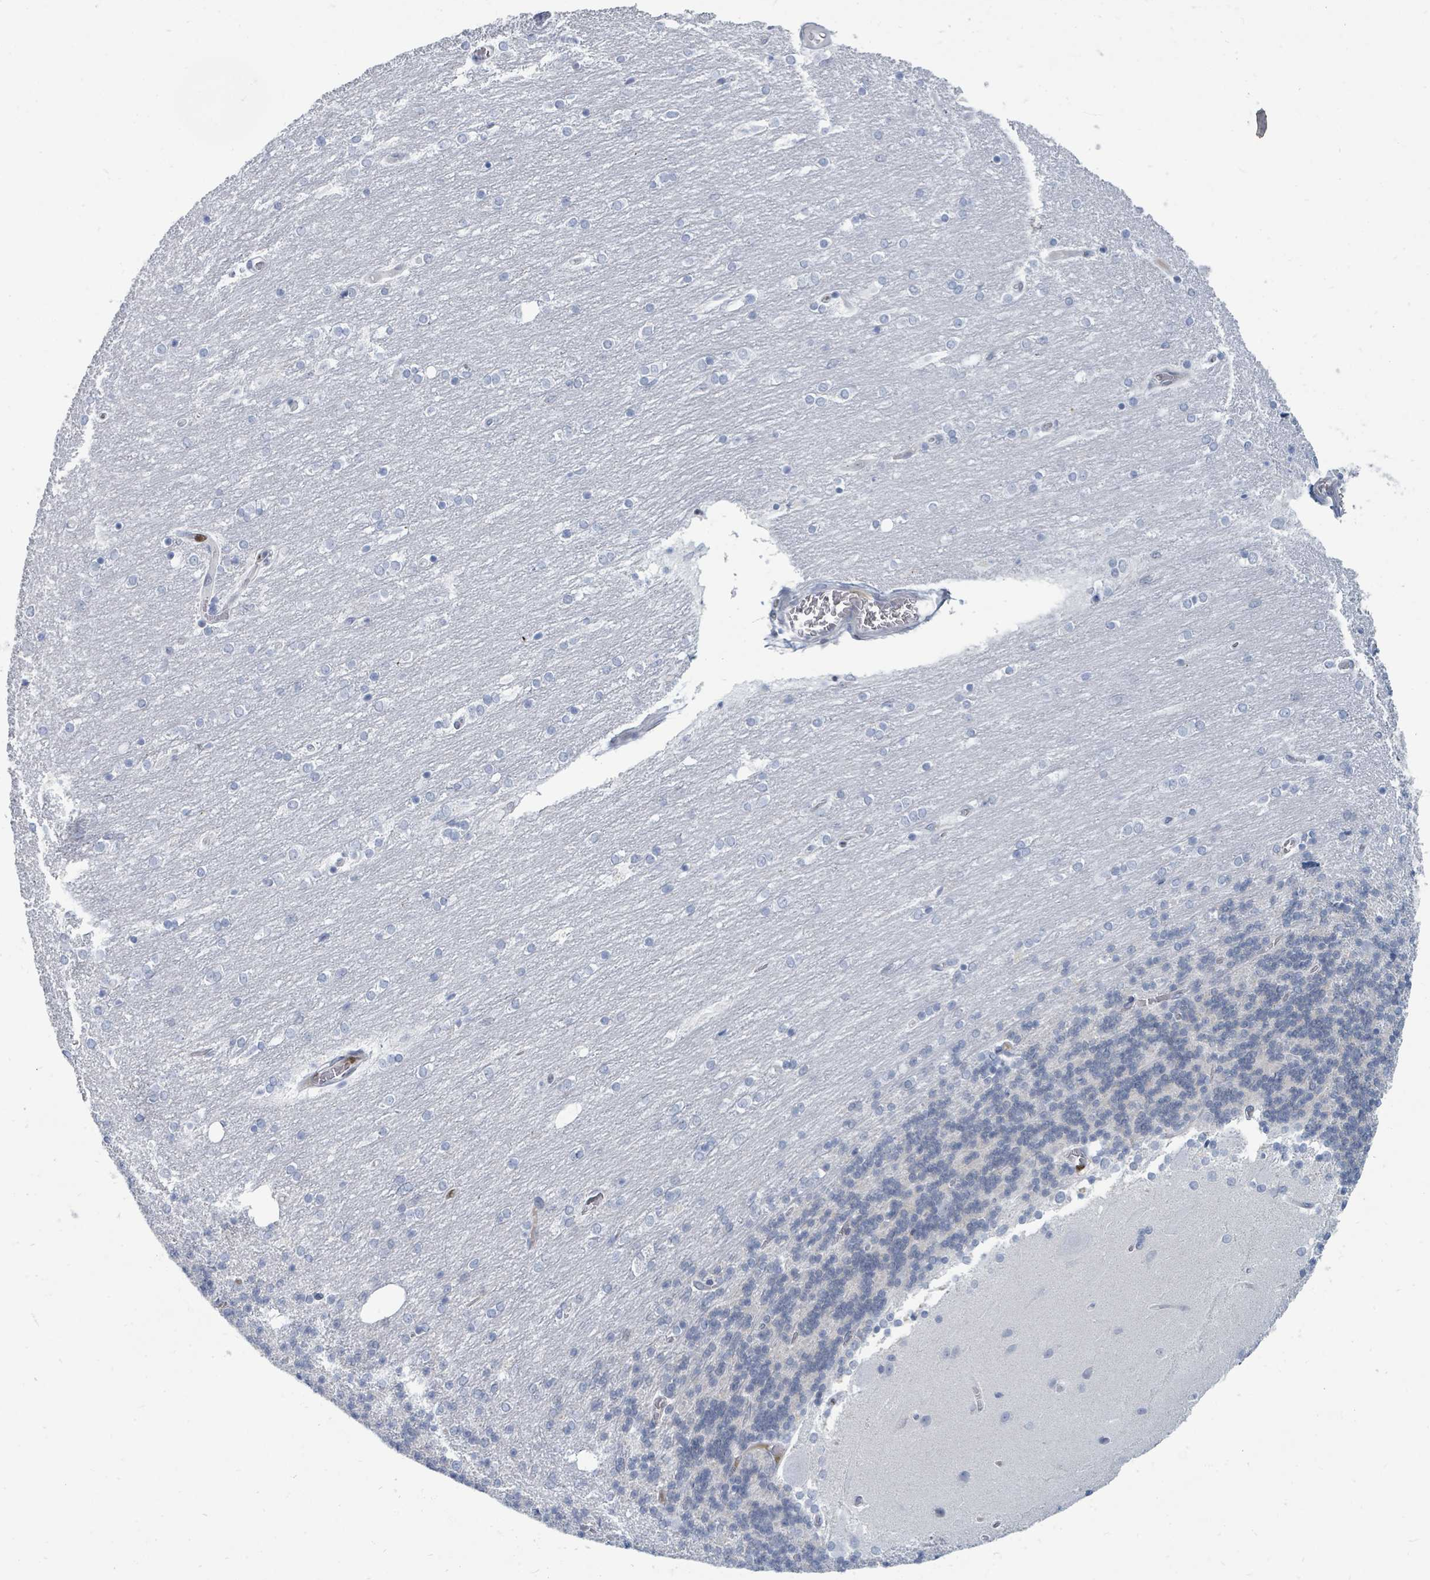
{"staining": {"intensity": "negative", "quantity": "none", "location": "none"}, "tissue": "cerebellum", "cell_type": "Cells in granular layer", "image_type": "normal", "snomed": [{"axis": "morphology", "description": "Normal tissue, NOS"}, {"axis": "topography", "description": "Cerebellum"}], "caption": "Immunohistochemical staining of benign cerebellum demonstrates no significant expression in cells in granular layer. (DAB immunohistochemistry (IHC) visualized using brightfield microscopy, high magnification).", "gene": "SUMO2", "patient": {"sex": "female", "age": 54}}